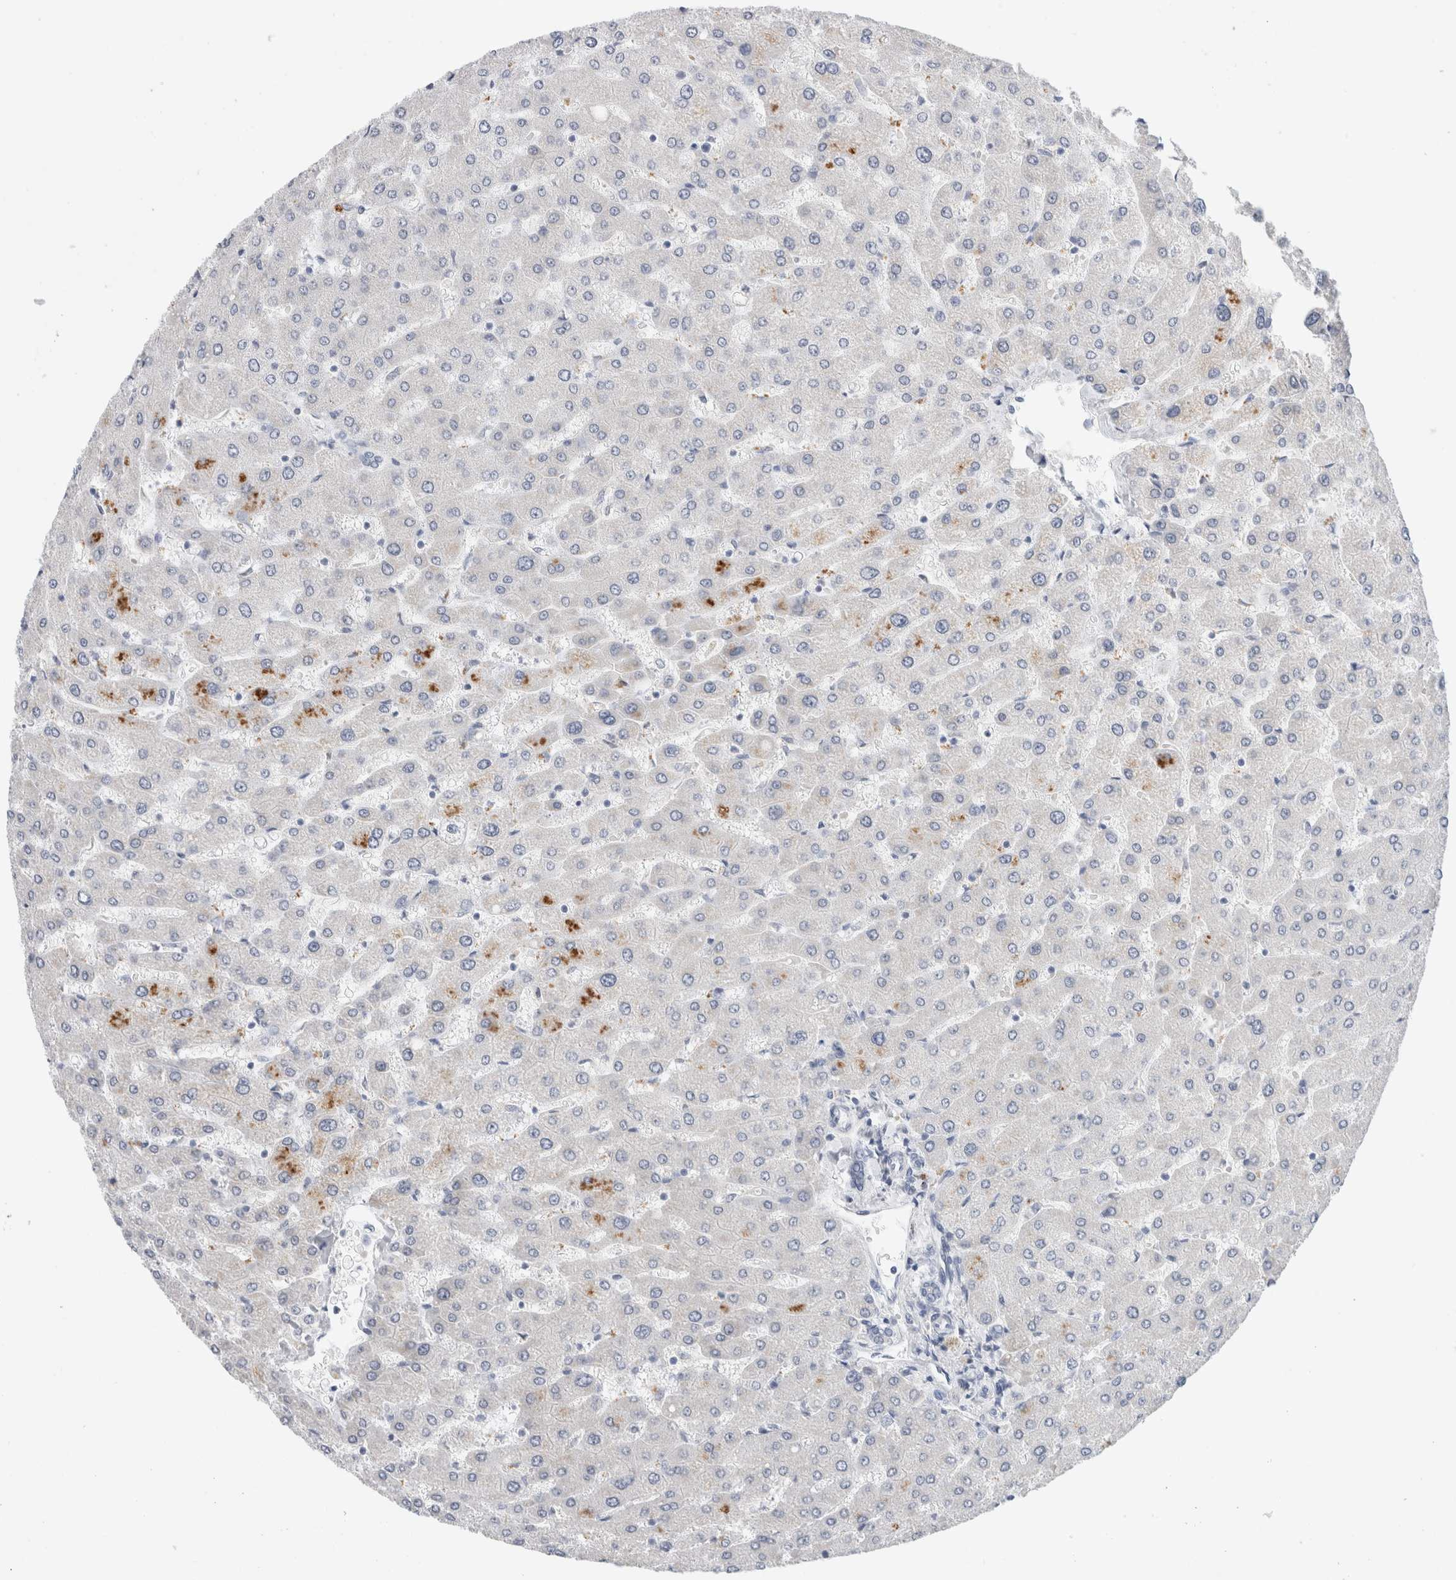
{"staining": {"intensity": "negative", "quantity": "none", "location": "none"}, "tissue": "liver", "cell_type": "Cholangiocytes", "image_type": "normal", "snomed": [{"axis": "morphology", "description": "Normal tissue, NOS"}, {"axis": "topography", "description": "Liver"}], "caption": "The immunohistochemistry photomicrograph has no significant expression in cholangiocytes of liver. (Brightfield microscopy of DAB (3,3'-diaminobenzidine) immunohistochemistry at high magnification).", "gene": "KNL1", "patient": {"sex": "male", "age": 55}}